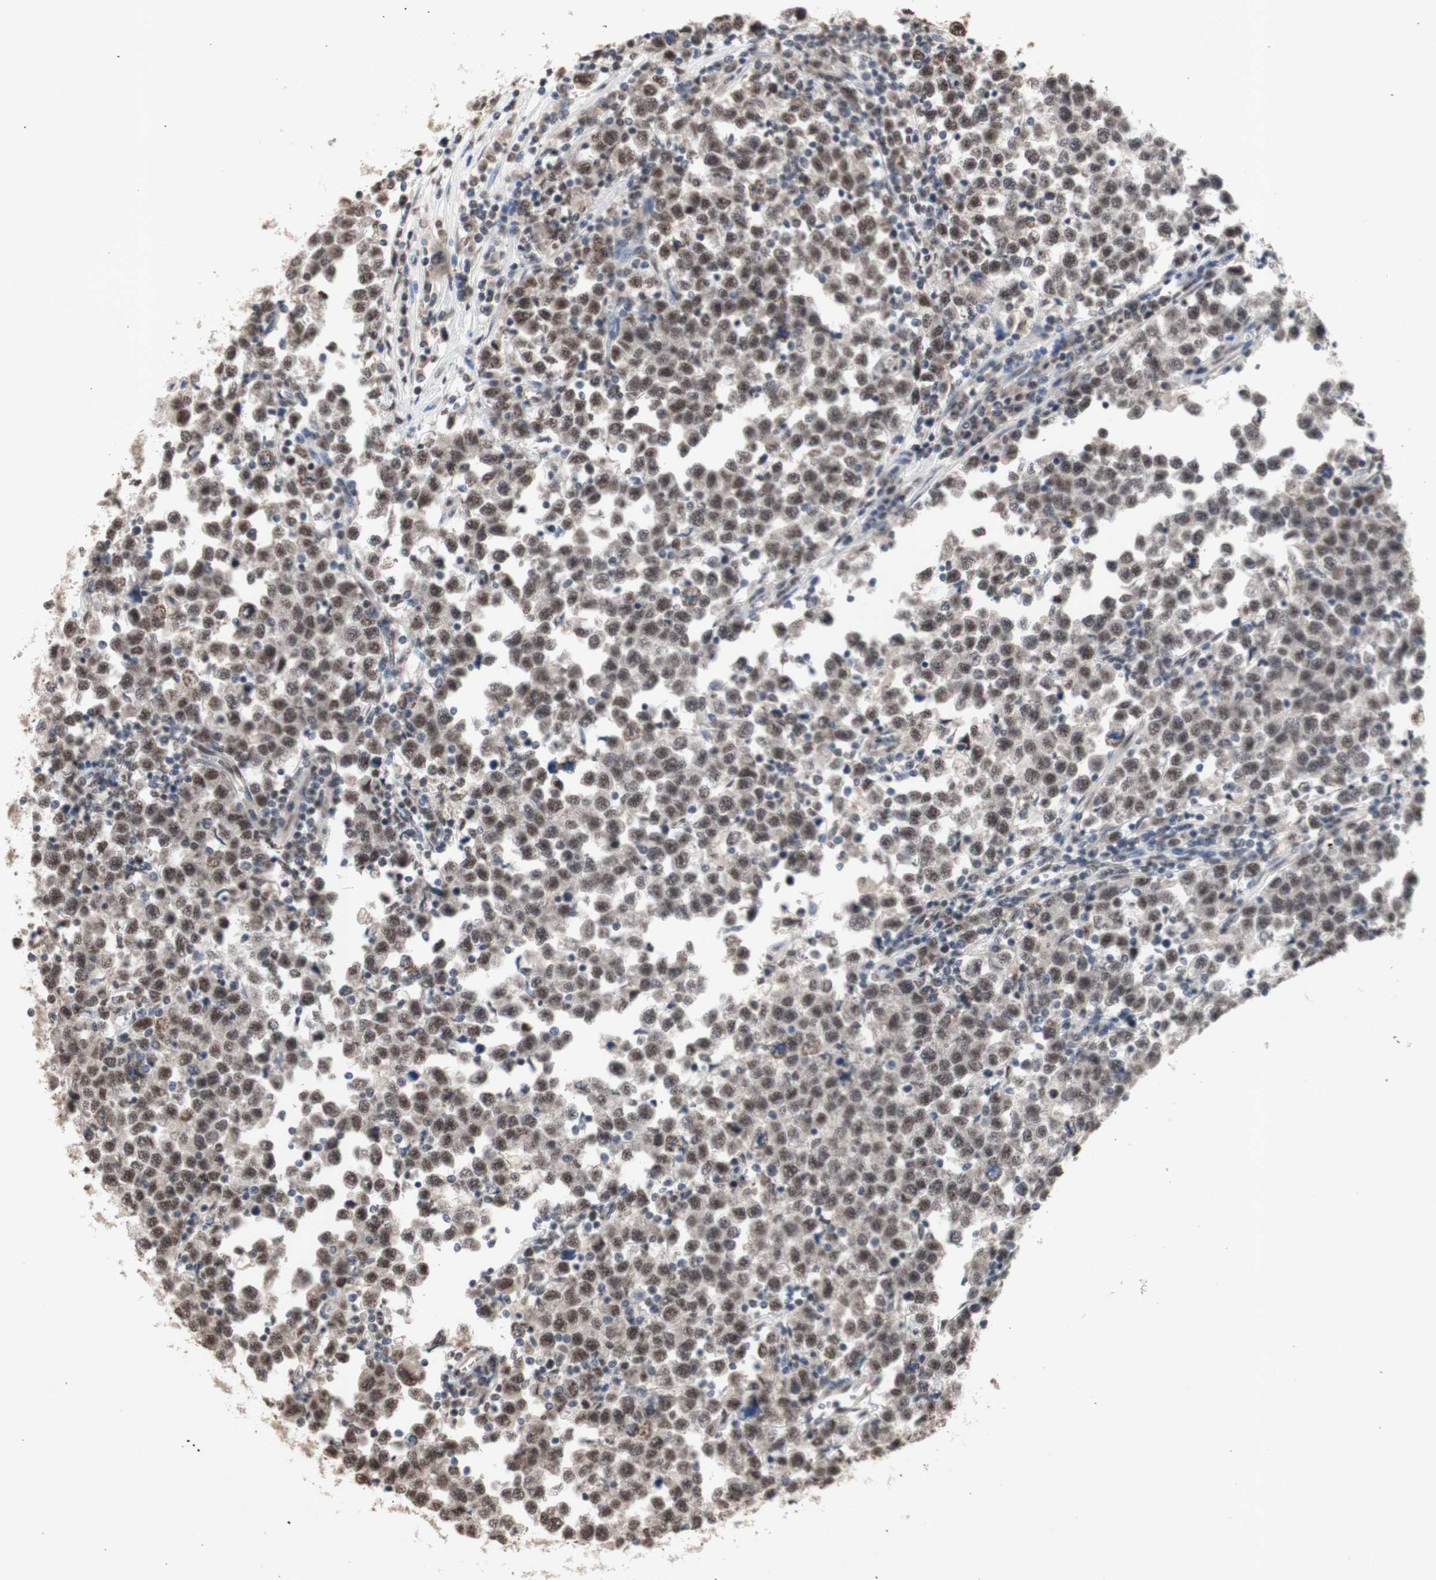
{"staining": {"intensity": "weak", "quantity": ">75%", "location": "nuclear"}, "tissue": "testis cancer", "cell_type": "Tumor cells", "image_type": "cancer", "snomed": [{"axis": "morphology", "description": "Seminoma, NOS"}, {"axis": "topography", "description": "Testis"}], "caption": "The image exhibits a brown stain indicating the presence of a protein in the nuclear of tumor cells in testis seminoma.", "gene": "SFPQ", "patient": {"sex": "male", "age": 43}}